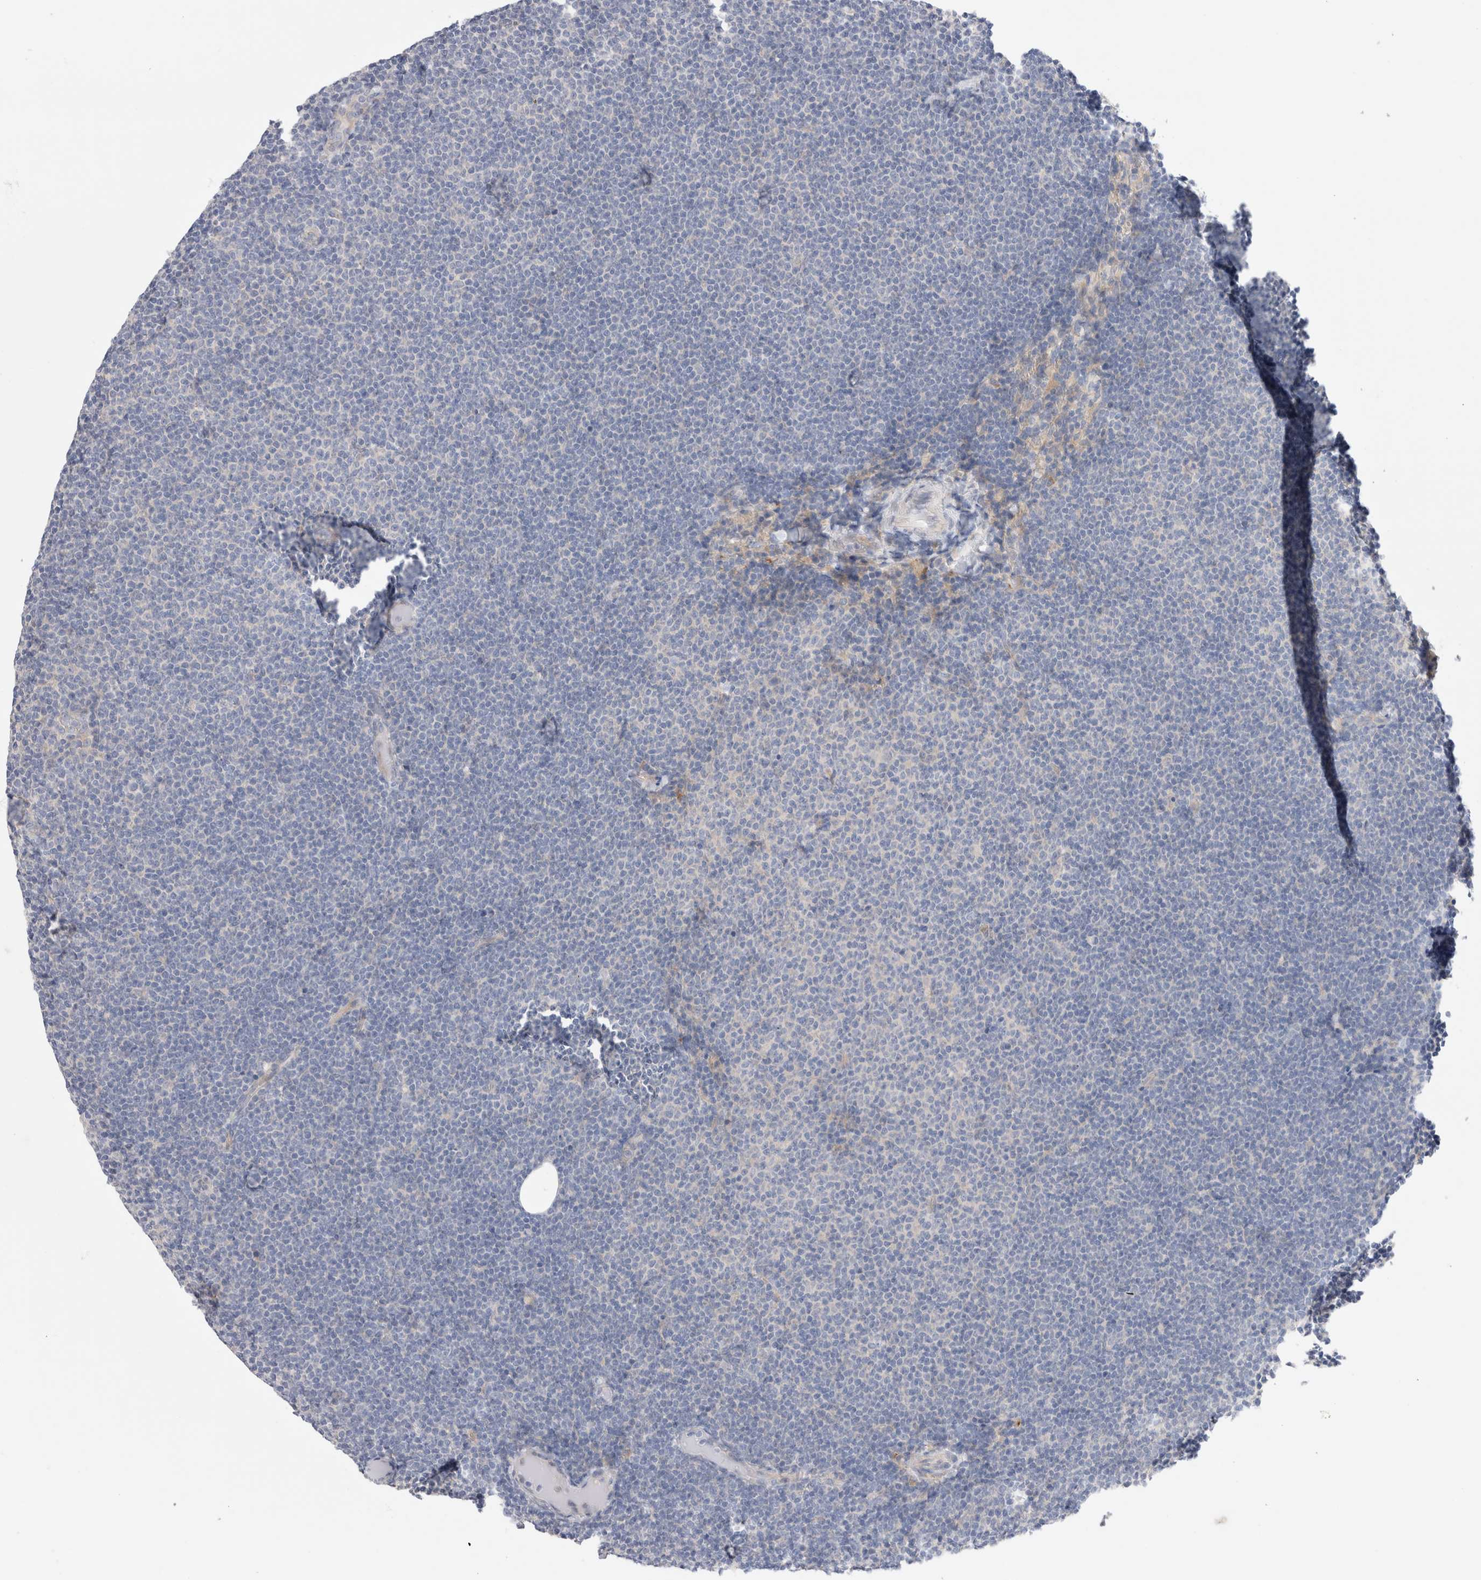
{"staining": {"intensity": "negative", "quantity": "none", "location": "none"}, "tissue": "lymphoma", "cell_type": "Tumor cells", "image_type": "cancer", "snomed": [{"axis": "morphology", "description": "Malignant lymphoma, non-Hodgkin's type, Low grade"}, {"axis": "topography", "description": "Lymph node"}], "caption": "Micrograph shows no significant protein positivity in tumor cells of lymphoma. (Immunohistochemistry (ihc), brightfield microscopy, high magnification).", "gene": "RBM12B", "patient": {"sex": "female", "age": 53}}